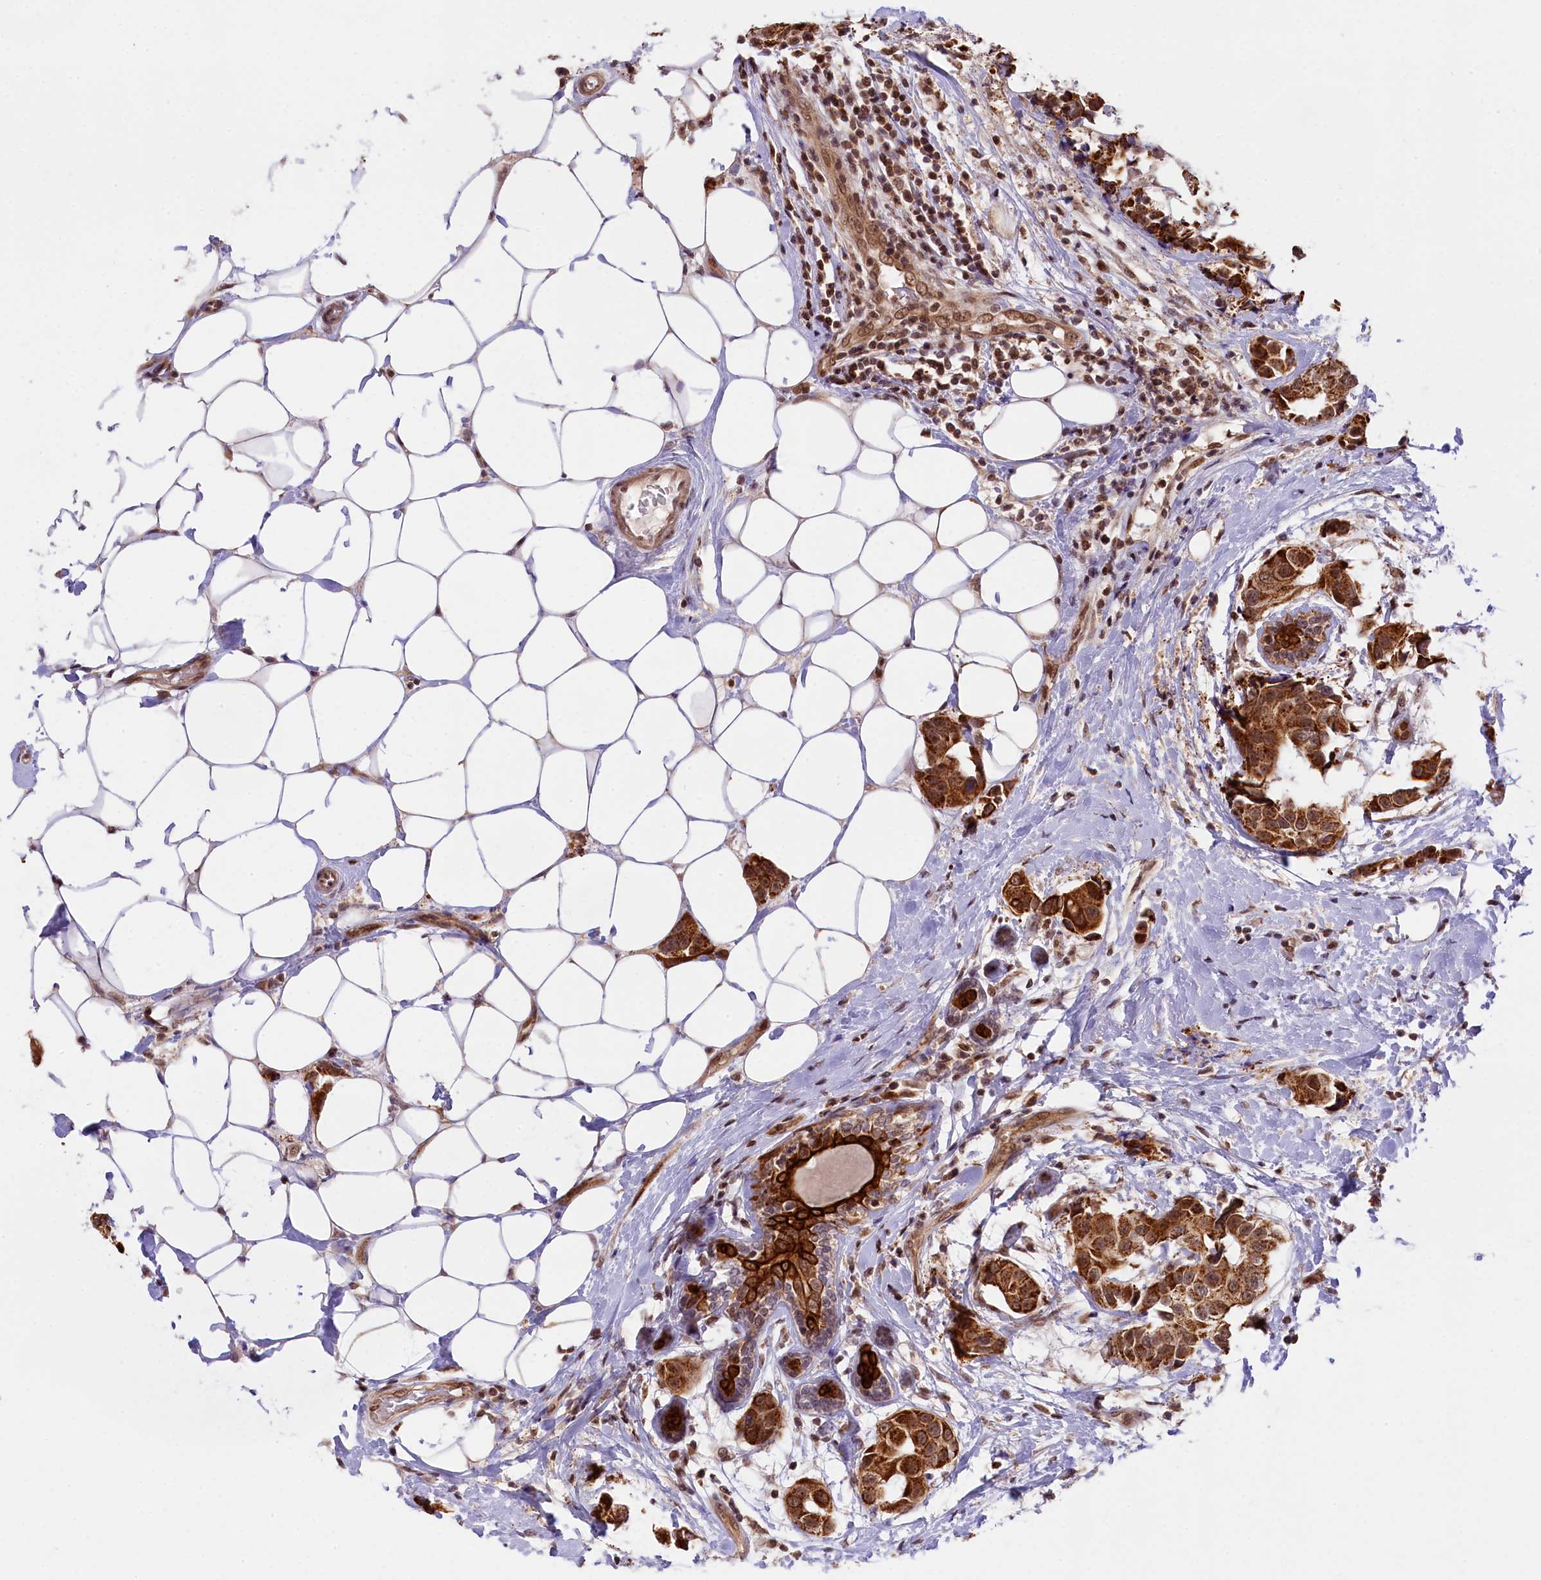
{"staining": {"intensity": "moderate", "quantity": ">75%", "location": "cytoplasmic/membranous,nuclear"}, "tissue": "breast cancer", "cell_type": "Tumor cells", "image_type": "cancer", "snomed": [{"axis": "morphology", "description": "Normal tissue, NOS"}, {"axis": "morphology", "description": "Duct carcinoma"}, {"axis": "topography", "description": "Breast"}], "caption": "Moderate cytoplasmic/membranous and nuclear expression for a protein is seen in approximately >75% of tumor cells of invasive ductal carcinoma (breast) using immunohistochemistry.", "gene": "CARD8", "patient": {"sex": "female", "age": 39}}